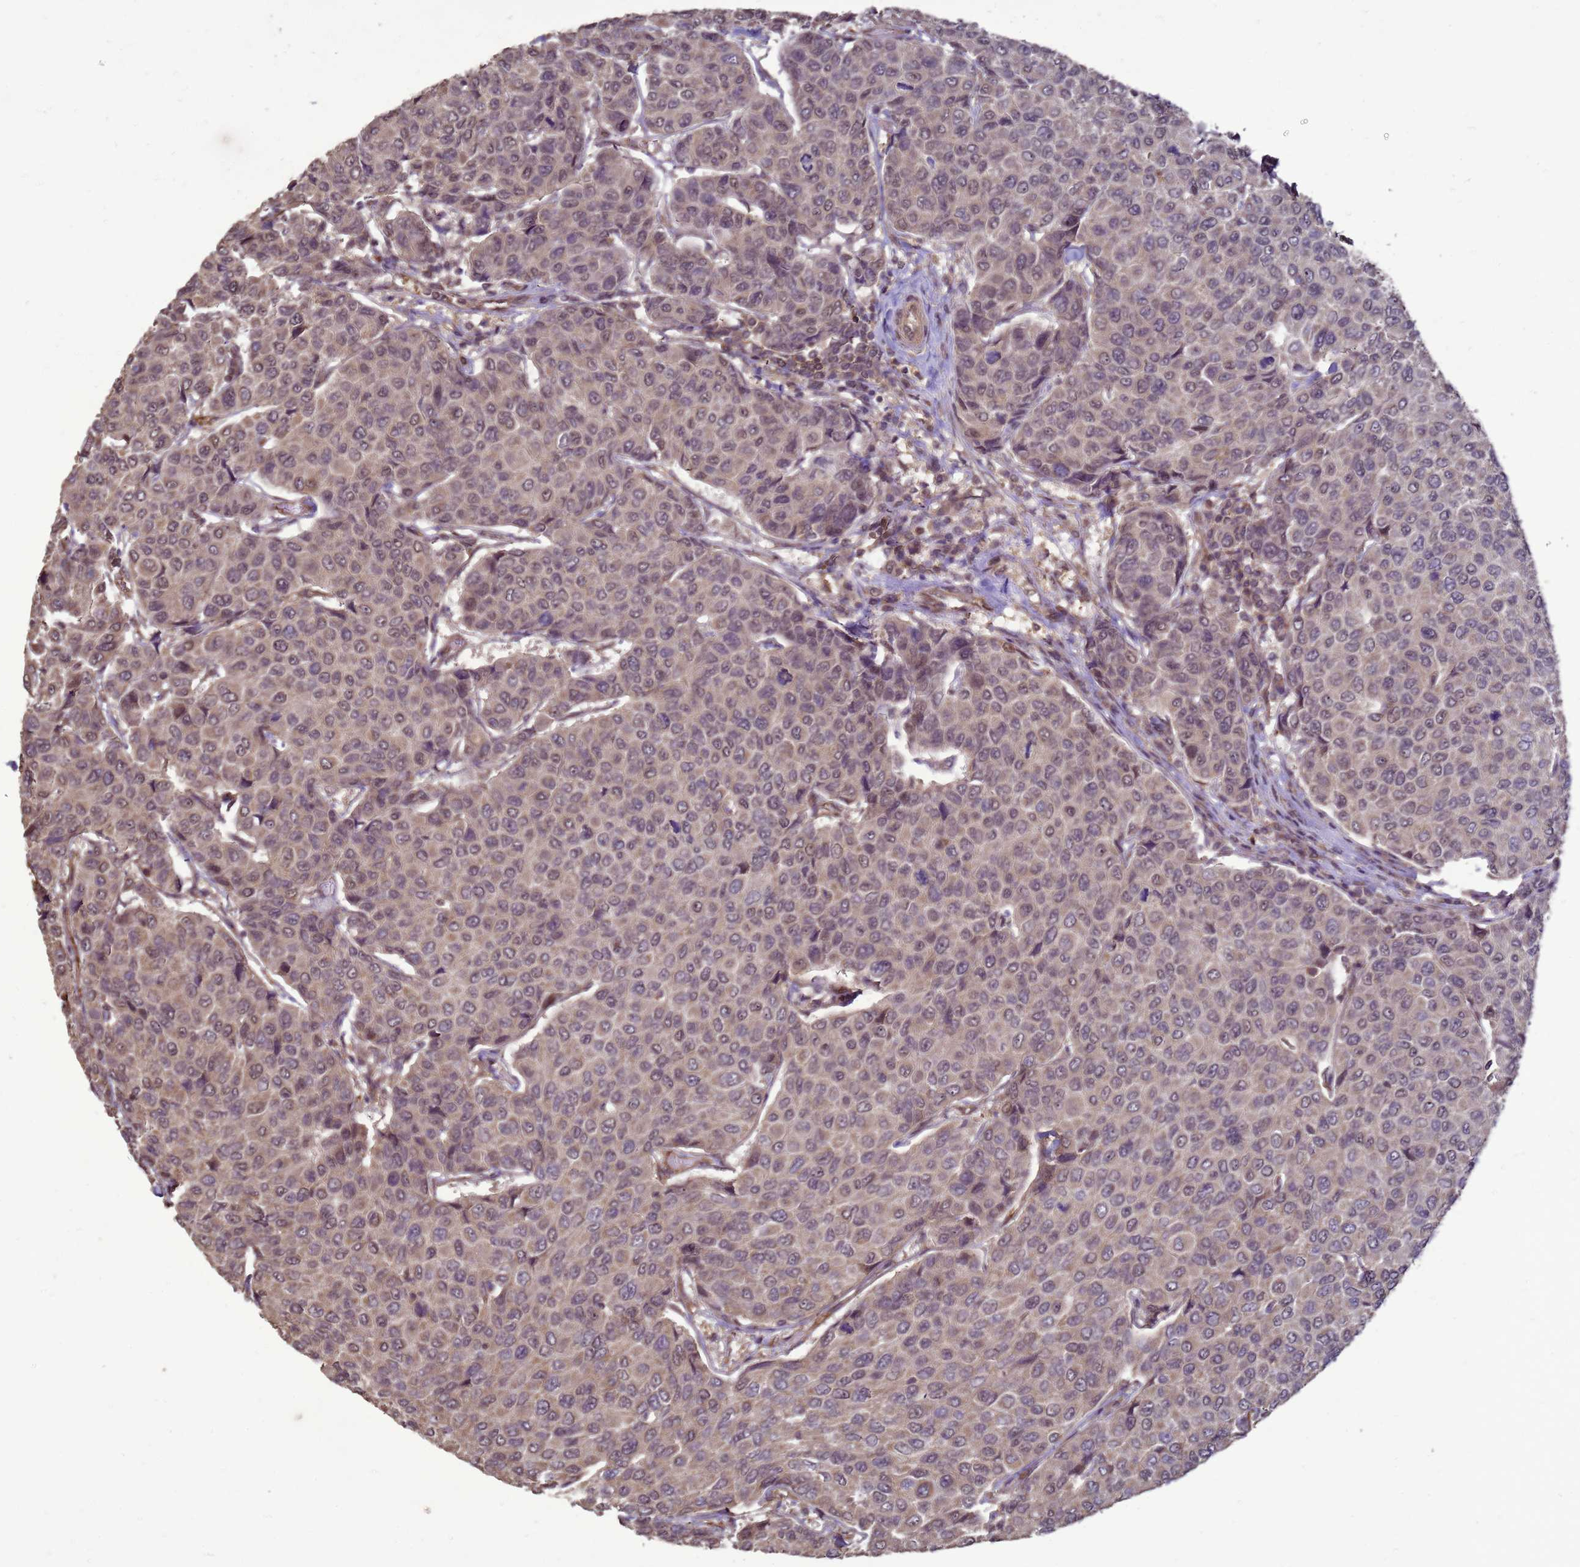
{"staining": {"intensity": "weak", "quantity": "<25%", "location": "nuclear"}, "tissue": "breast cancer", "cell_type": "Tumor cells", "image_type": "cancer", "snomed": [{"axis": "morphology", "description": "Duct carcinoma"}, {"axis": "topography", "description": "Breast"}], "caption": "Invasive ductal carcinoma (breast) stained for a protein using IHC exhibits no expression tumor cells.", "gene": "CRBN", "patient": {"sex": "female", "age": 55}}